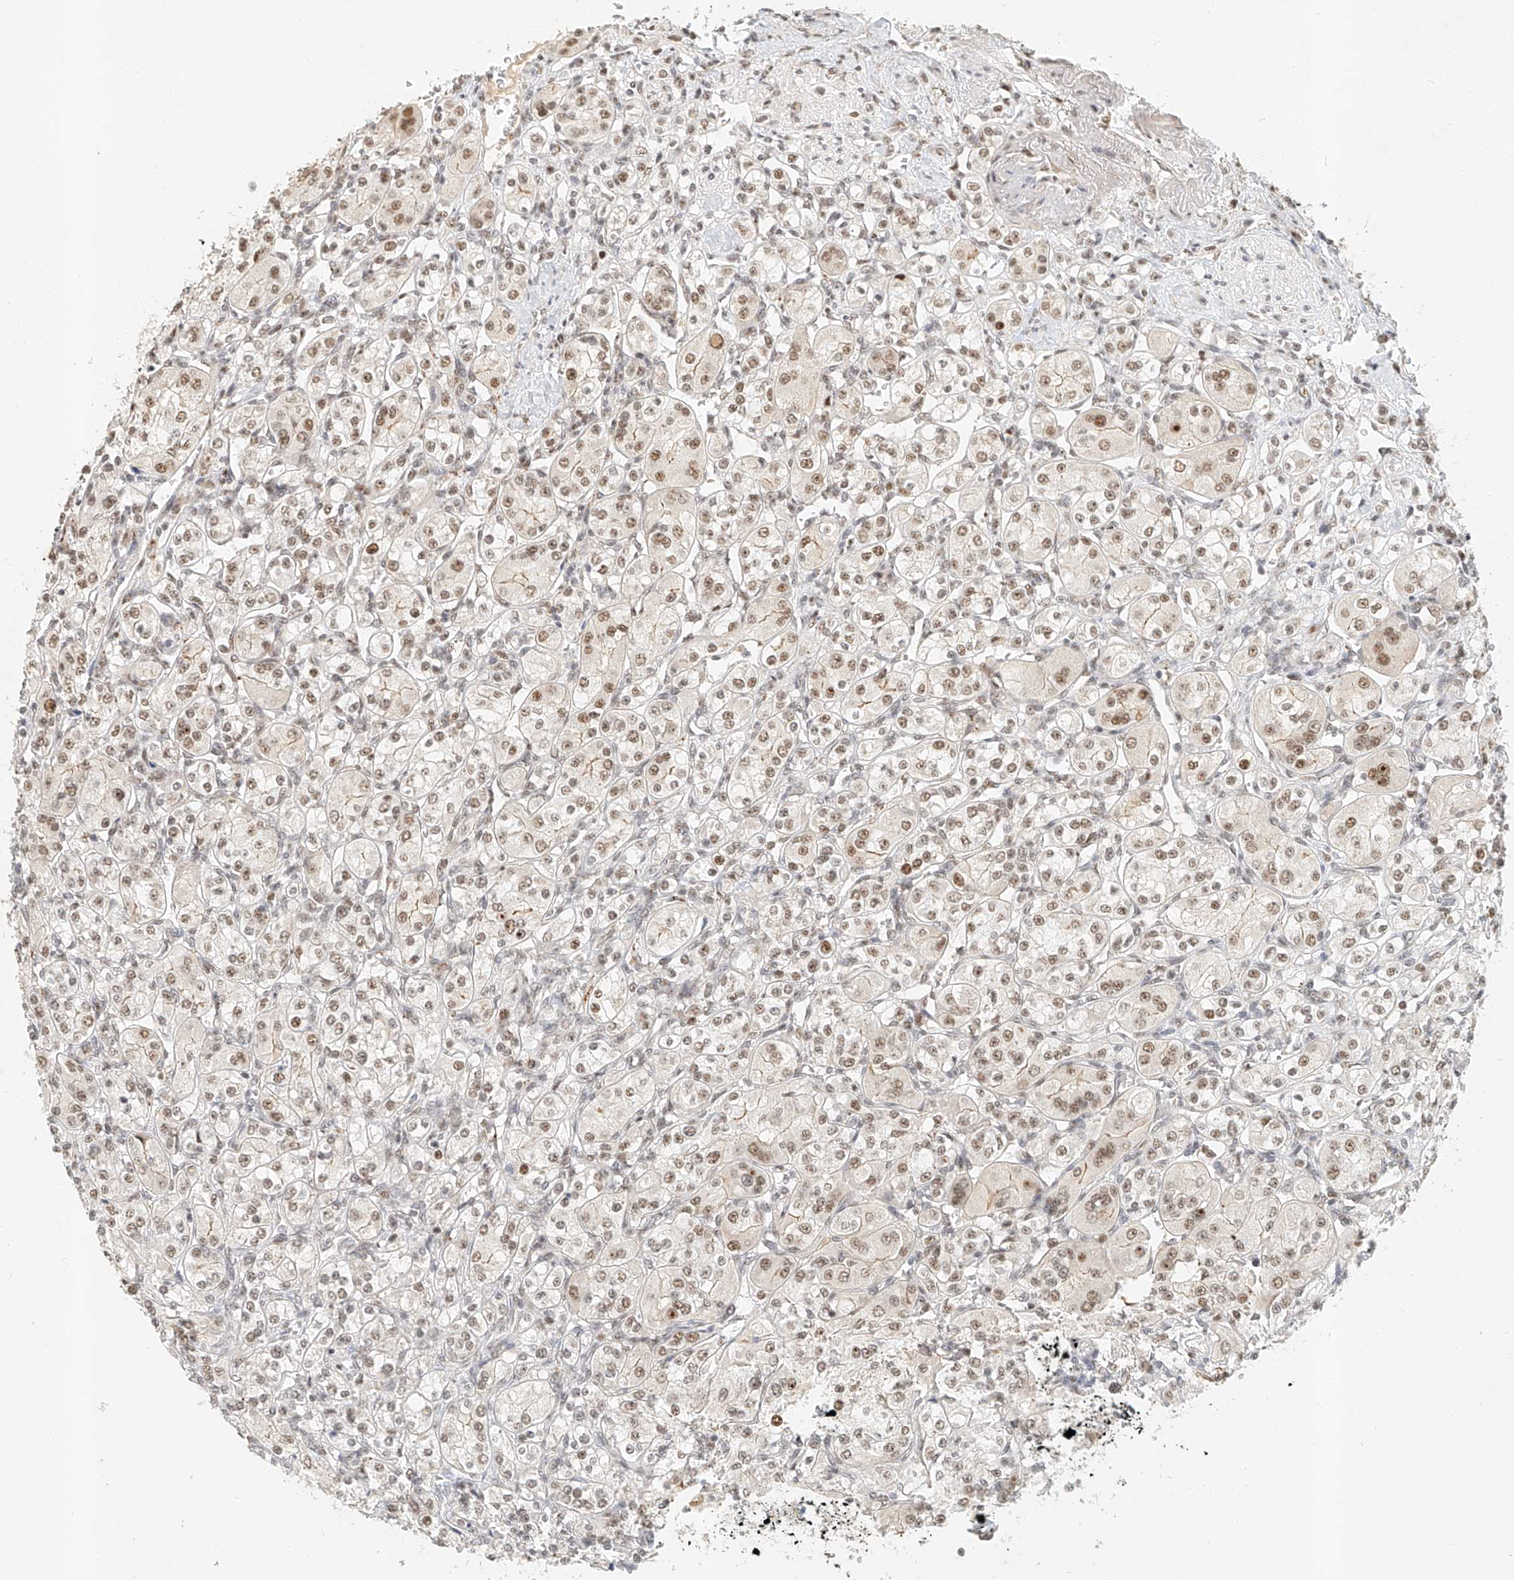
{"staining": {"intensity": "moderate", "quantity": ">75%", "location": "nuclear"}, "tissue": "renal cancer", "cell_type": "Tumor cells", "image_type": "cancer", "snomed": [{"axis": "morphology", "description": "Adenocarcinoma, NOS"}, {"axis": "topography", "description": "Kidney"}], "caption": "A brown stain shows moderate nuclear positivity of a protein in human renal cancer tumor cells.", "gene": "CXorf58", "patient": {"sex": "male", "age": 77}}